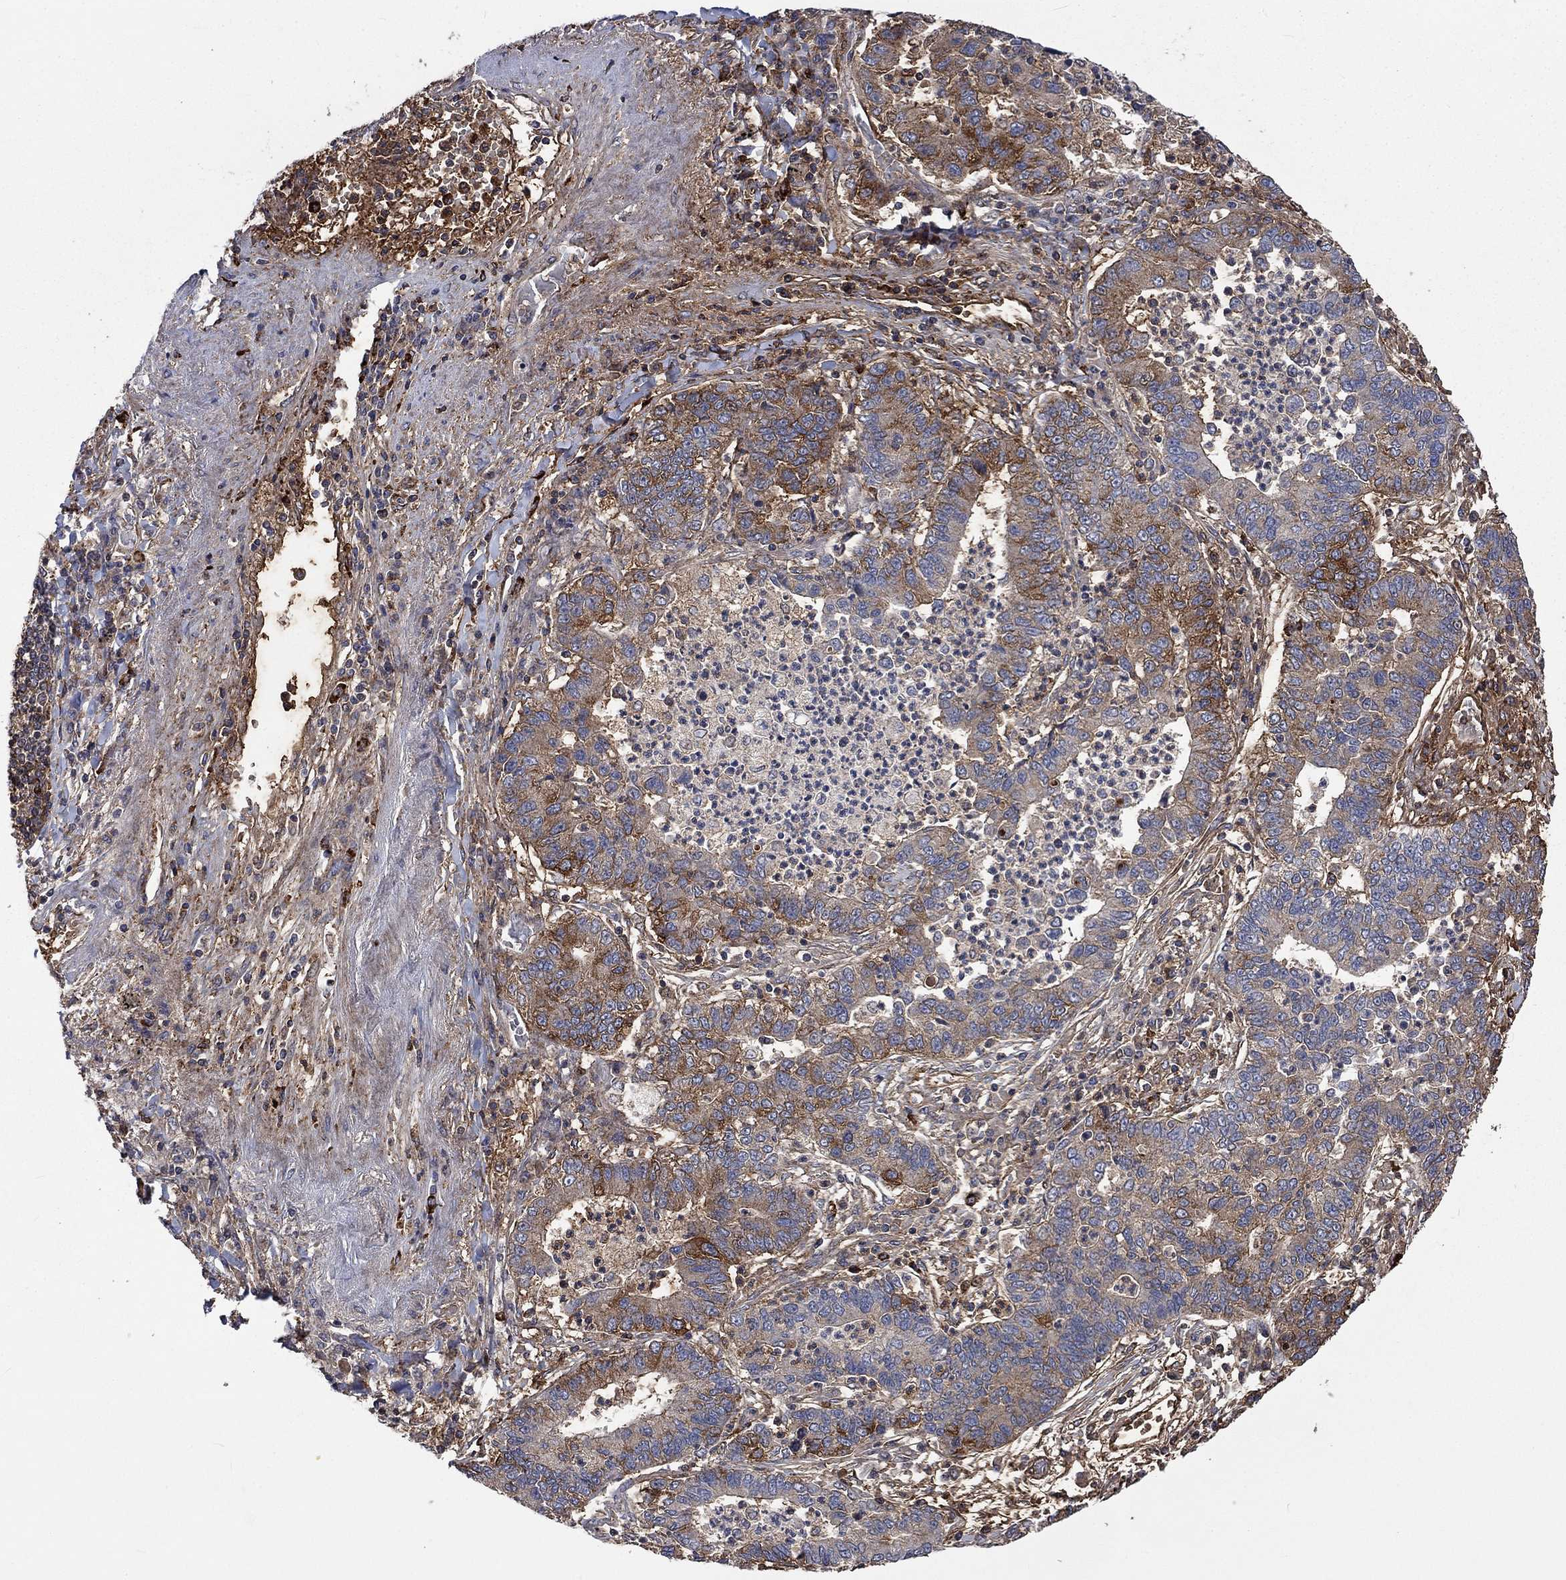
{"staining": {"intensity": "moderate", "quantity": "25%-75%", "location": "cytoplasmic/membranous"}, "tissue": "lung cancer", "cell_type": "Tumor cells", "image_type": "cancer", "snomed": [{"axis": "morphology", "description": "Adenocarcinoma, NOS"}, {"axis": "topography", "description": "Lung"}], "caption": "A photomicrograph of human lung cancer stained for a protein shows moderate cytoplasmic/membranous brown staining in tumor cells.", "gene": "VCAN", "patient": {"sex": "female", "age": 57}}